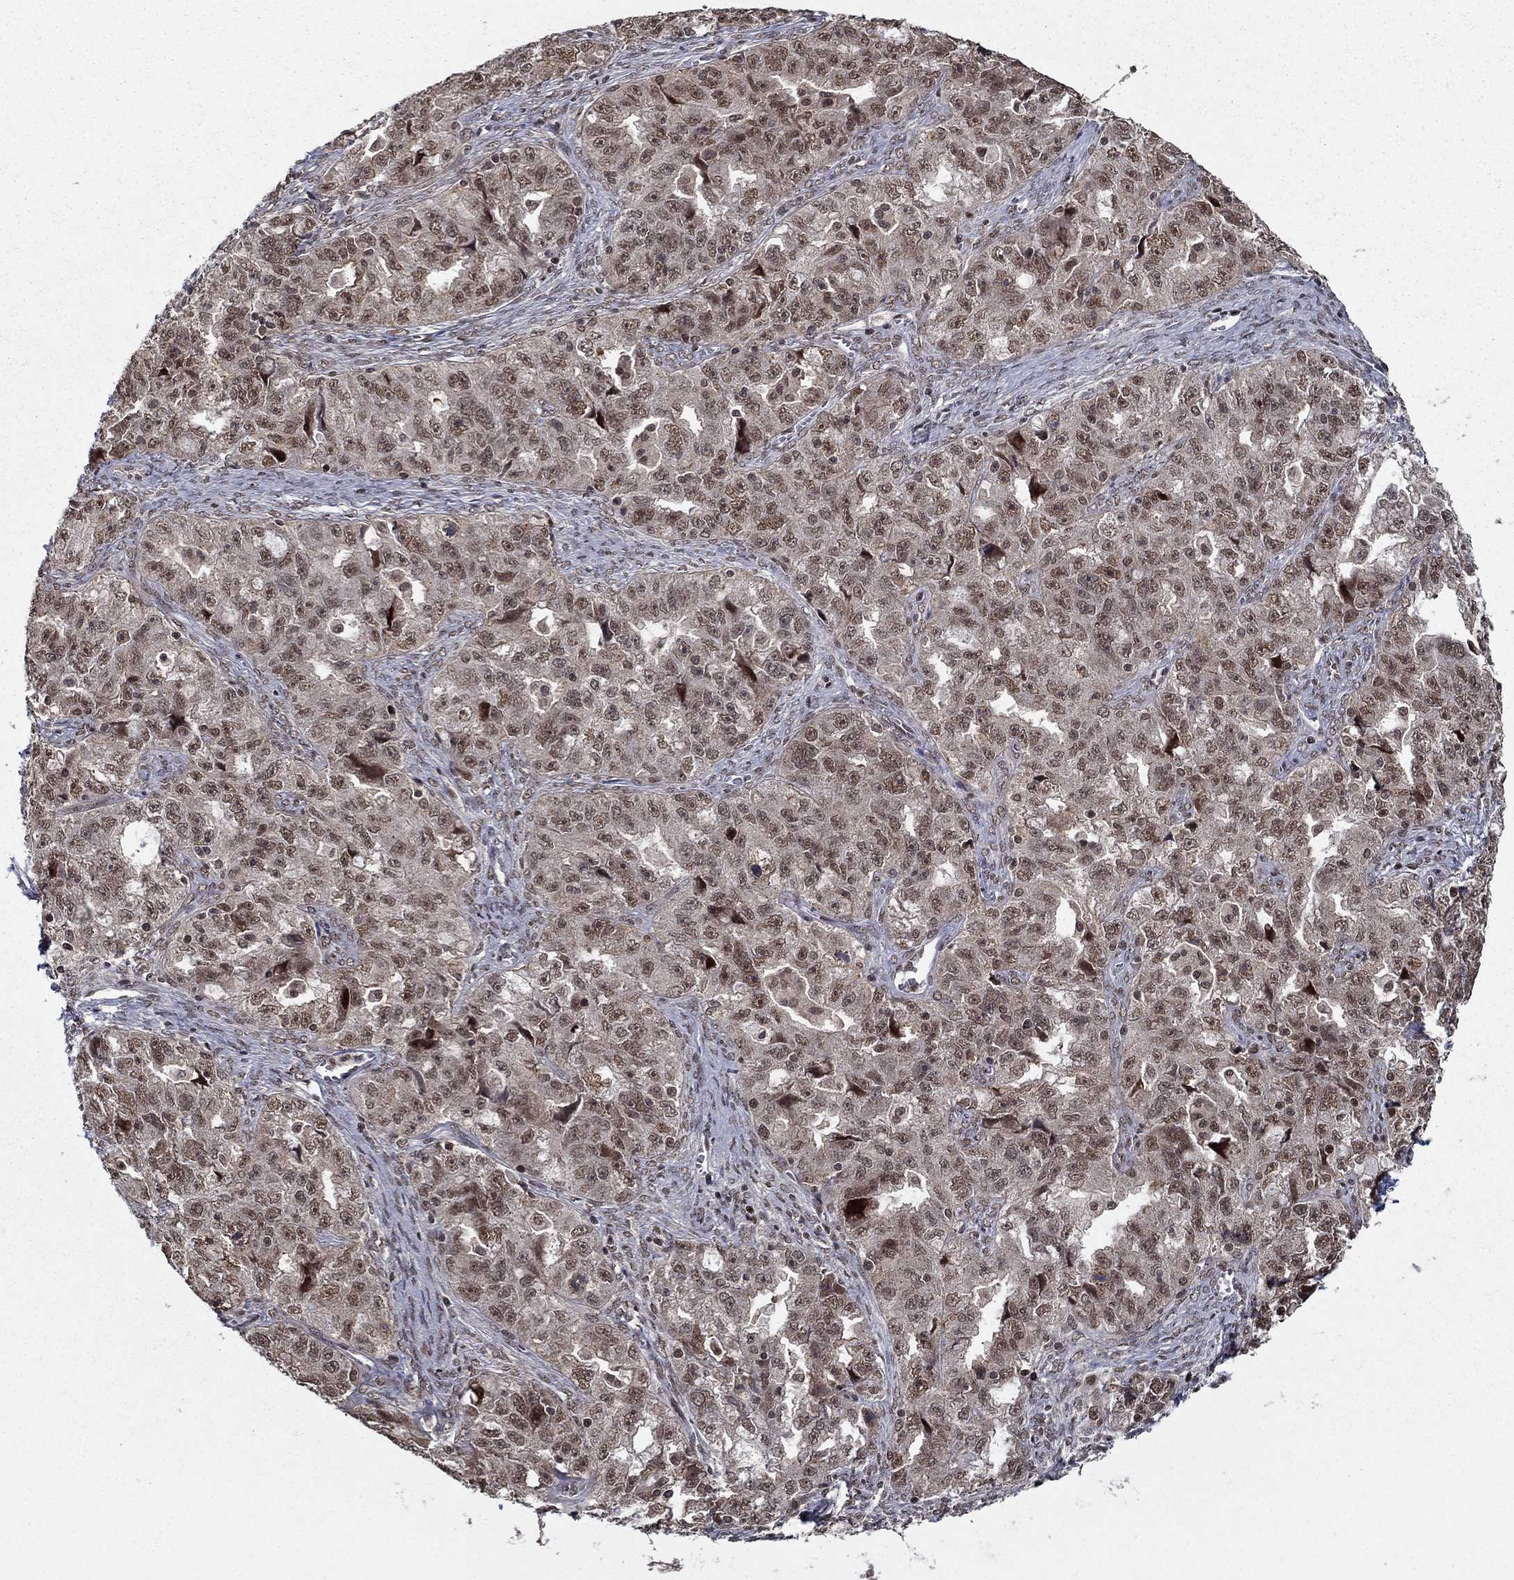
{"staining": {"intensity": "moderate", "quantity": "<25%", "location": "nuclear"}, "tissue": "ovarian cancer", "cell_type": "Tumor cells", "image_type": "cancer", "snomed": [{"axis": "morphology", "description": "Cystadenocarcinoma, serous, NOS"}, {"axis": "topography", "description": "Ovary"}], "caption": "The immunohistochemical stain shows moderate nuclear positivity in tumor cells of serous cystadenocarcinoma (ovarian) tissue. (DAB IHC, brown staining for protein, blue staining for nuclei).", "gene": "CDCA7L", "patient": {"sex": "female", "age": 51}}